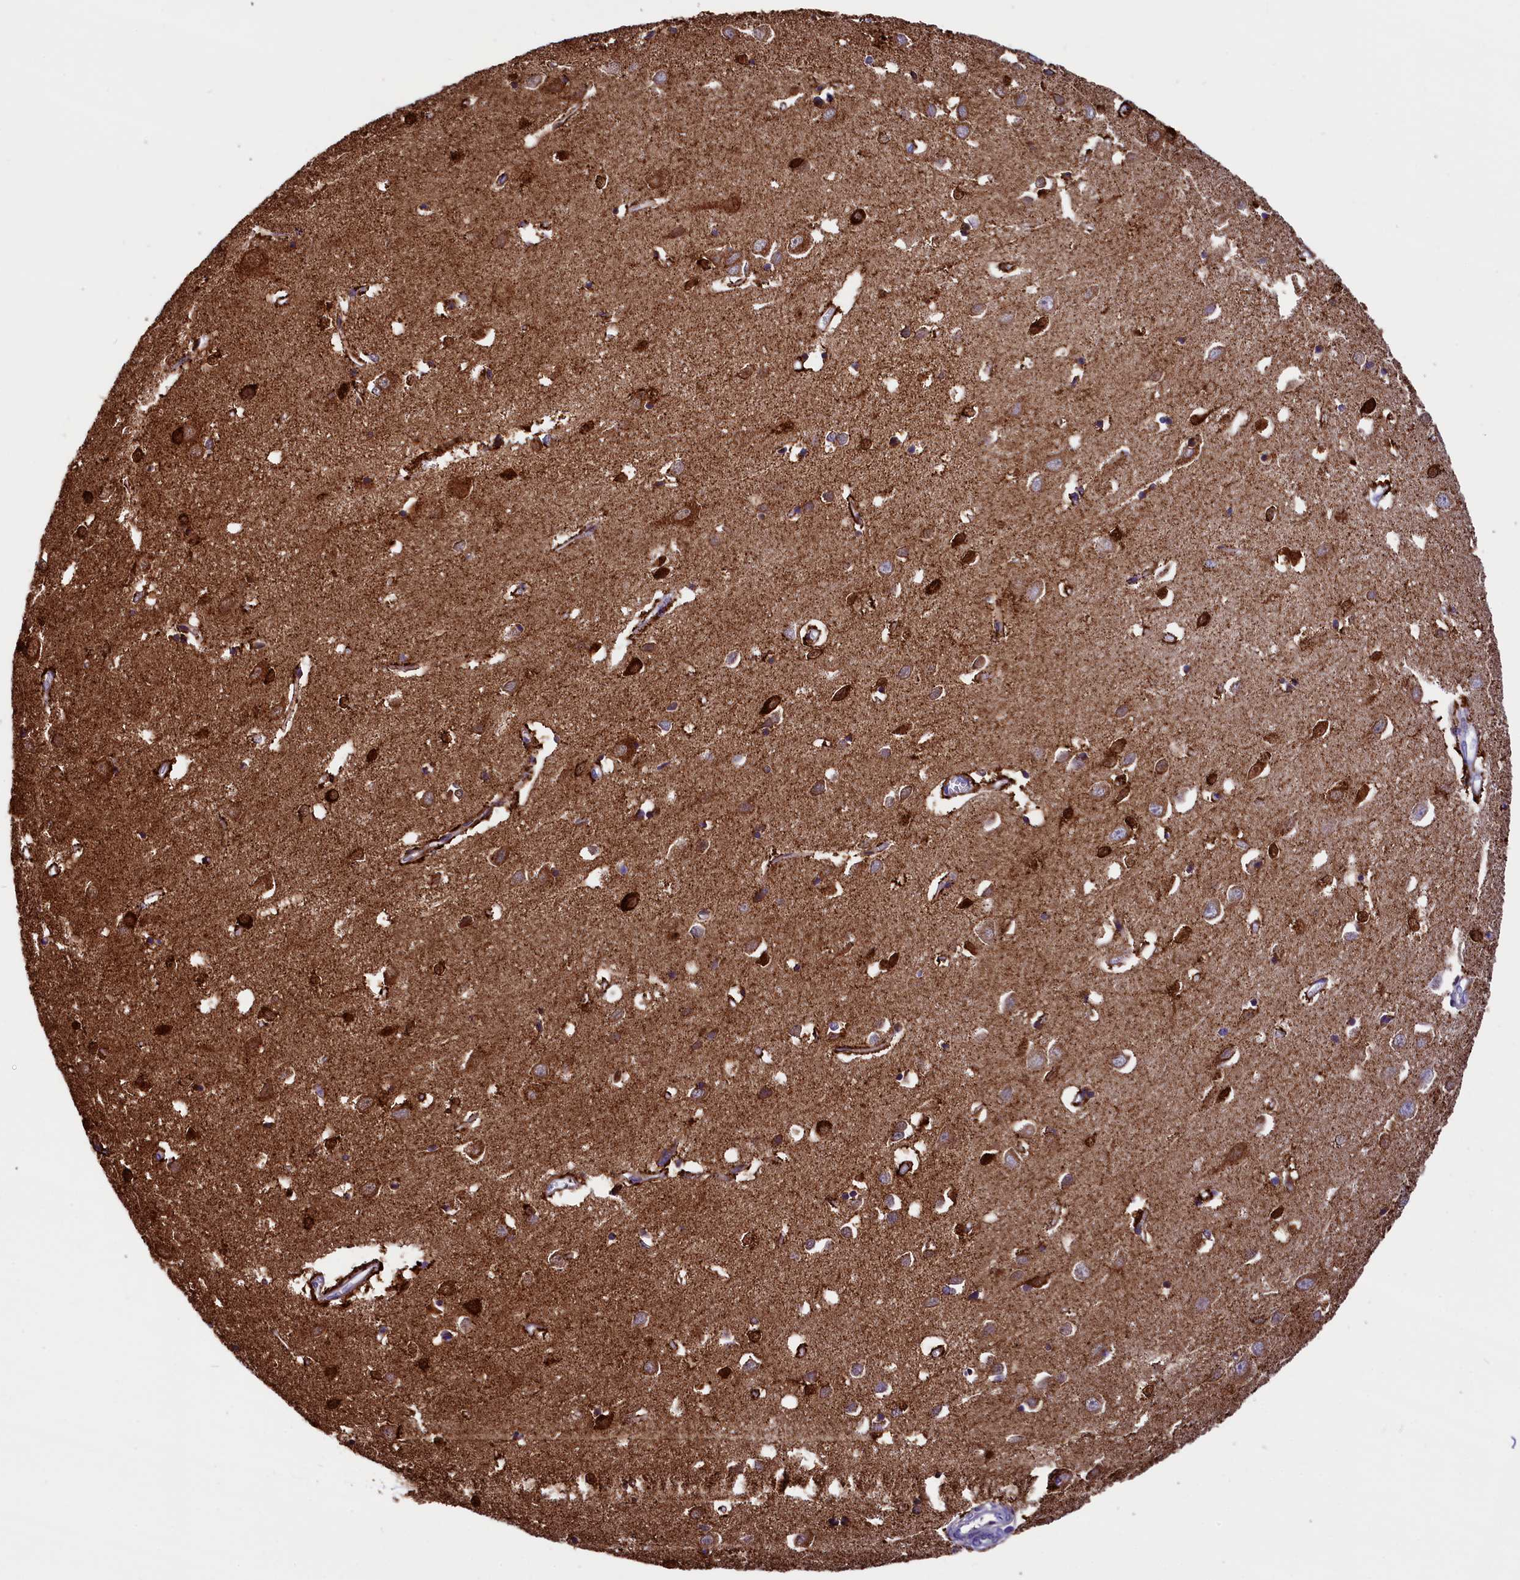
{"staining": {"intensity": "moderate", "quantity": ">75%", "location": "cytoplasmic/membranous"}, "tissue": "cerebral cortex", "cell_type": "Endothelial cells", "image_type": "normal", "snomed": [{"axis": "morphology", "description": "Normal tissue, NOS"}, {"axis": "topography", "description": "Cerebral cortex"}], "caption": "Immunohistochemistry micrograph of benign cerebral cortex: human cerebral cortex stained using immunohistochemistry (IHC) demonstrates medium levels of moderate protein expression localized specifically in the cytoplasmic/membranous of endothelial cells, appearing as a cytoplasmic/membranous brown color.", "gene": "ABAT", "patient": {"sex": "female", "age": 64}}